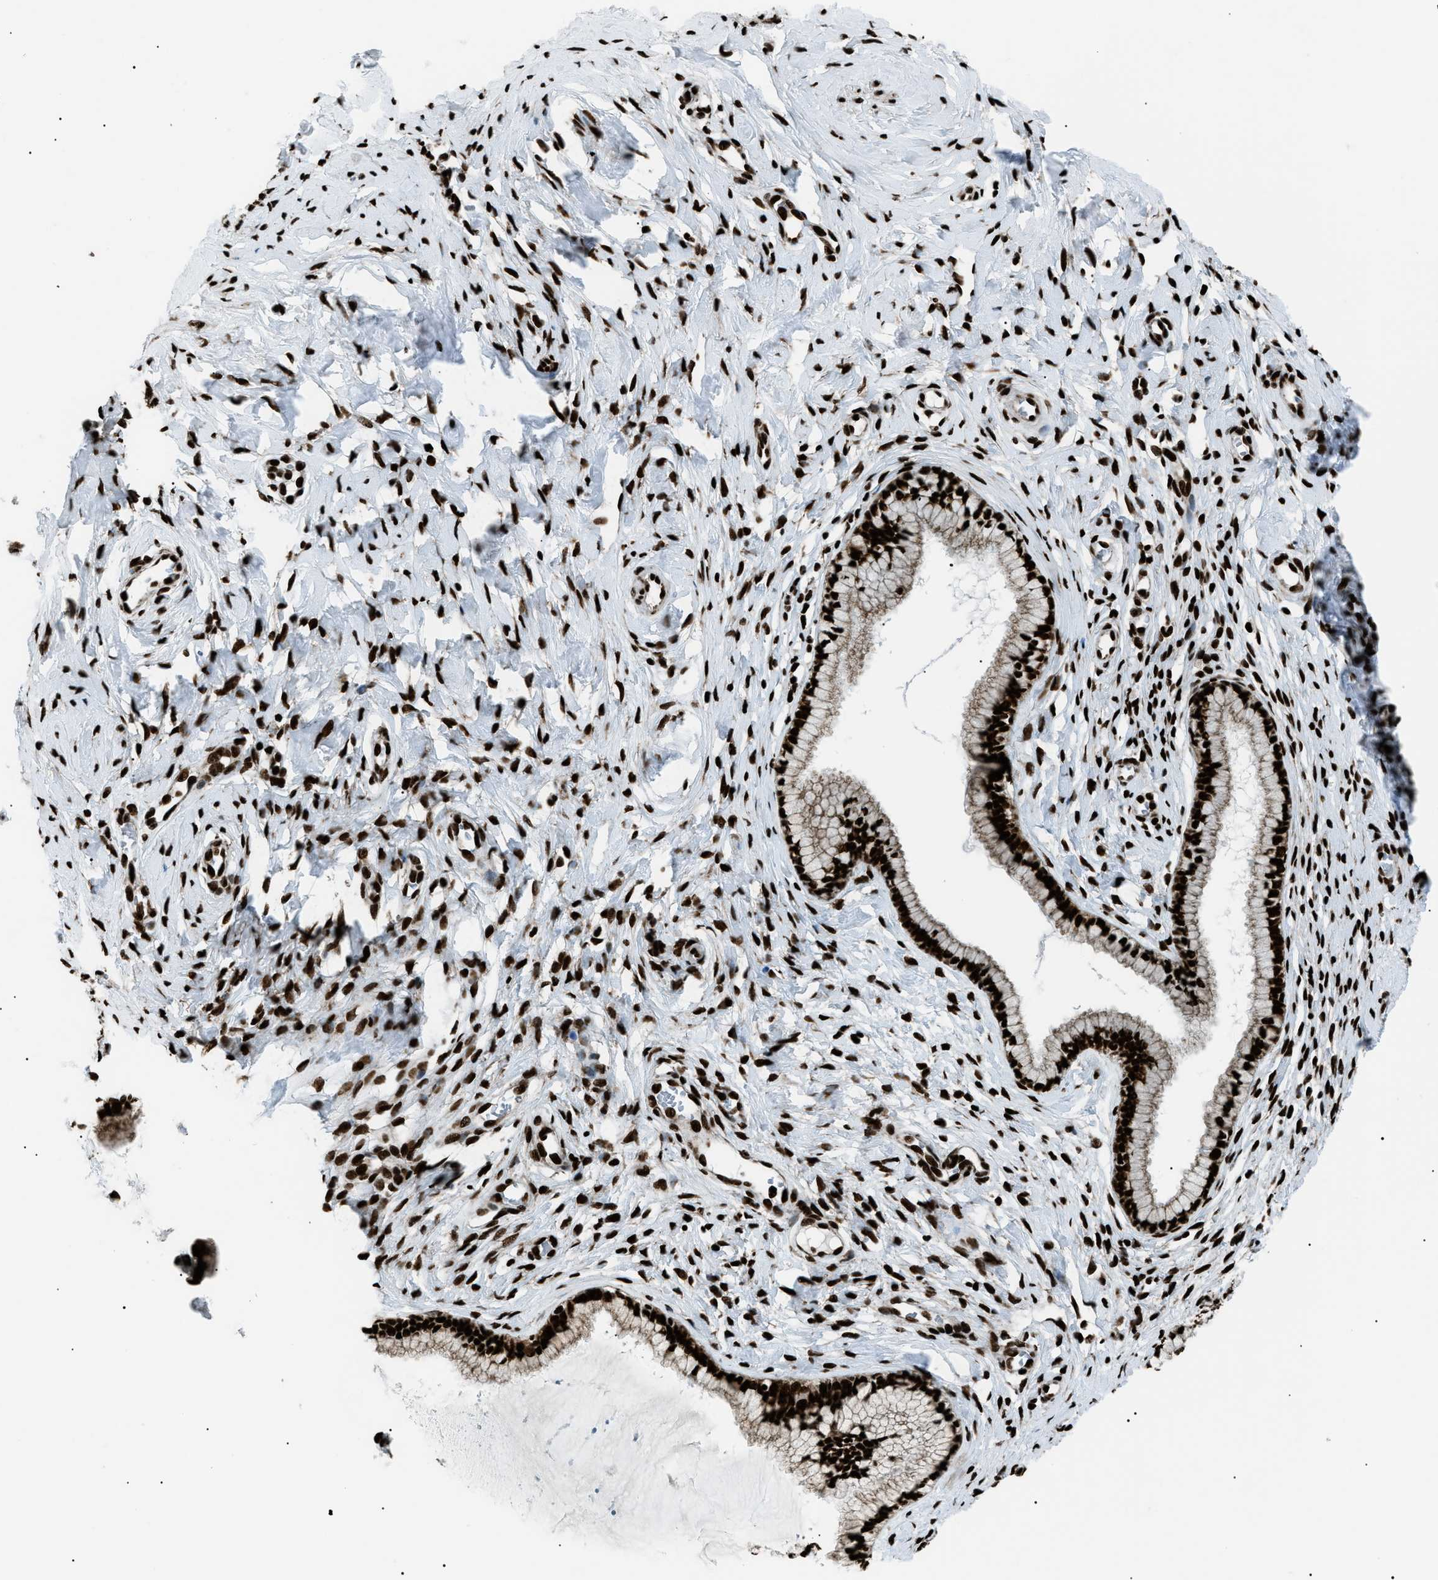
{"staining": {"intensity": "strong", "quantity": ">75%", "location": "nuclear"}, "tissue": "cervix", "cell_type": "Glandular cells", "image_type": "normal", "snomed": [{"axis": "morphology", "description": "Normal tissue, NOS"}, {"axis": "topography", "description": "Cervix"}], "caption": "Immunohistochemistry (IHC) staining of unremarkable cervix, which exhibits high levels of strong nuclear positivity in about >75% of glandular cells indicating strong nuclear protein staining. The staining was performed using DAB (brown) for protein detection and nuclei were counterstained in hematoxylin (blue).", "gene": "HNRNPK", "patient": {"sex": "female", "age": 65}}